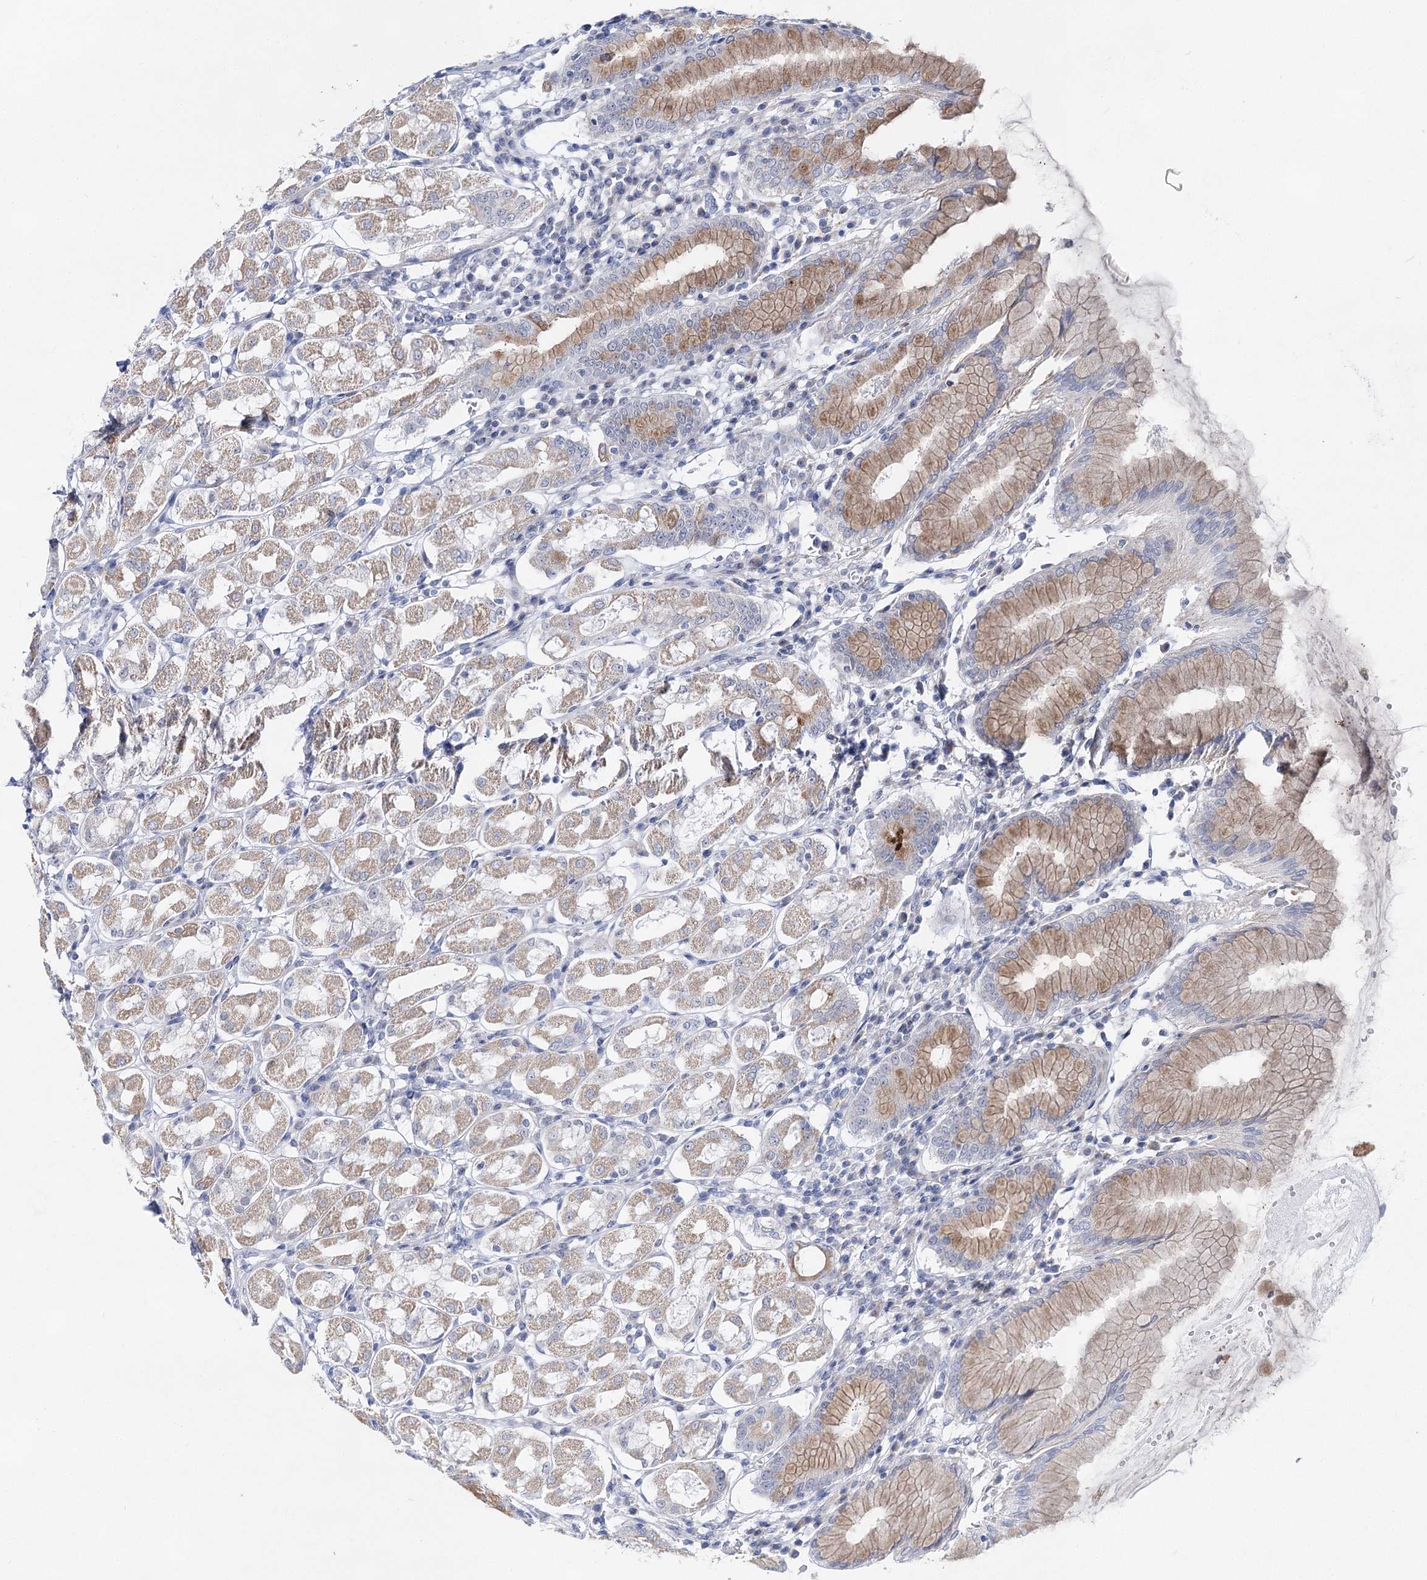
{"staining": {"intensity": "moderate", "quantity": "25%-75%", "location": "cytoplasmic/membranous"}, "tissue": "stomach", "cell_type": "Glandular cells", "image_type": "normal", "snomed": [{"axis": "morphology", "description": "Normal tissue, NOS"}, {"axis": "topography", "description": "Stomach"}, {"axis": "topography", "description": "Stomach, lower"}], "caption": "Immunohistochemical staining of benign human stomach displays 25%-75% levels of moderate cytoplasmic/membranous protein expression in about 25%-75% of glandular cells. (DAB = brown stain, brightfield microscopy at high magnification).", "gene": "BPHL", "patient": {"sex": "female", "age": 56}}